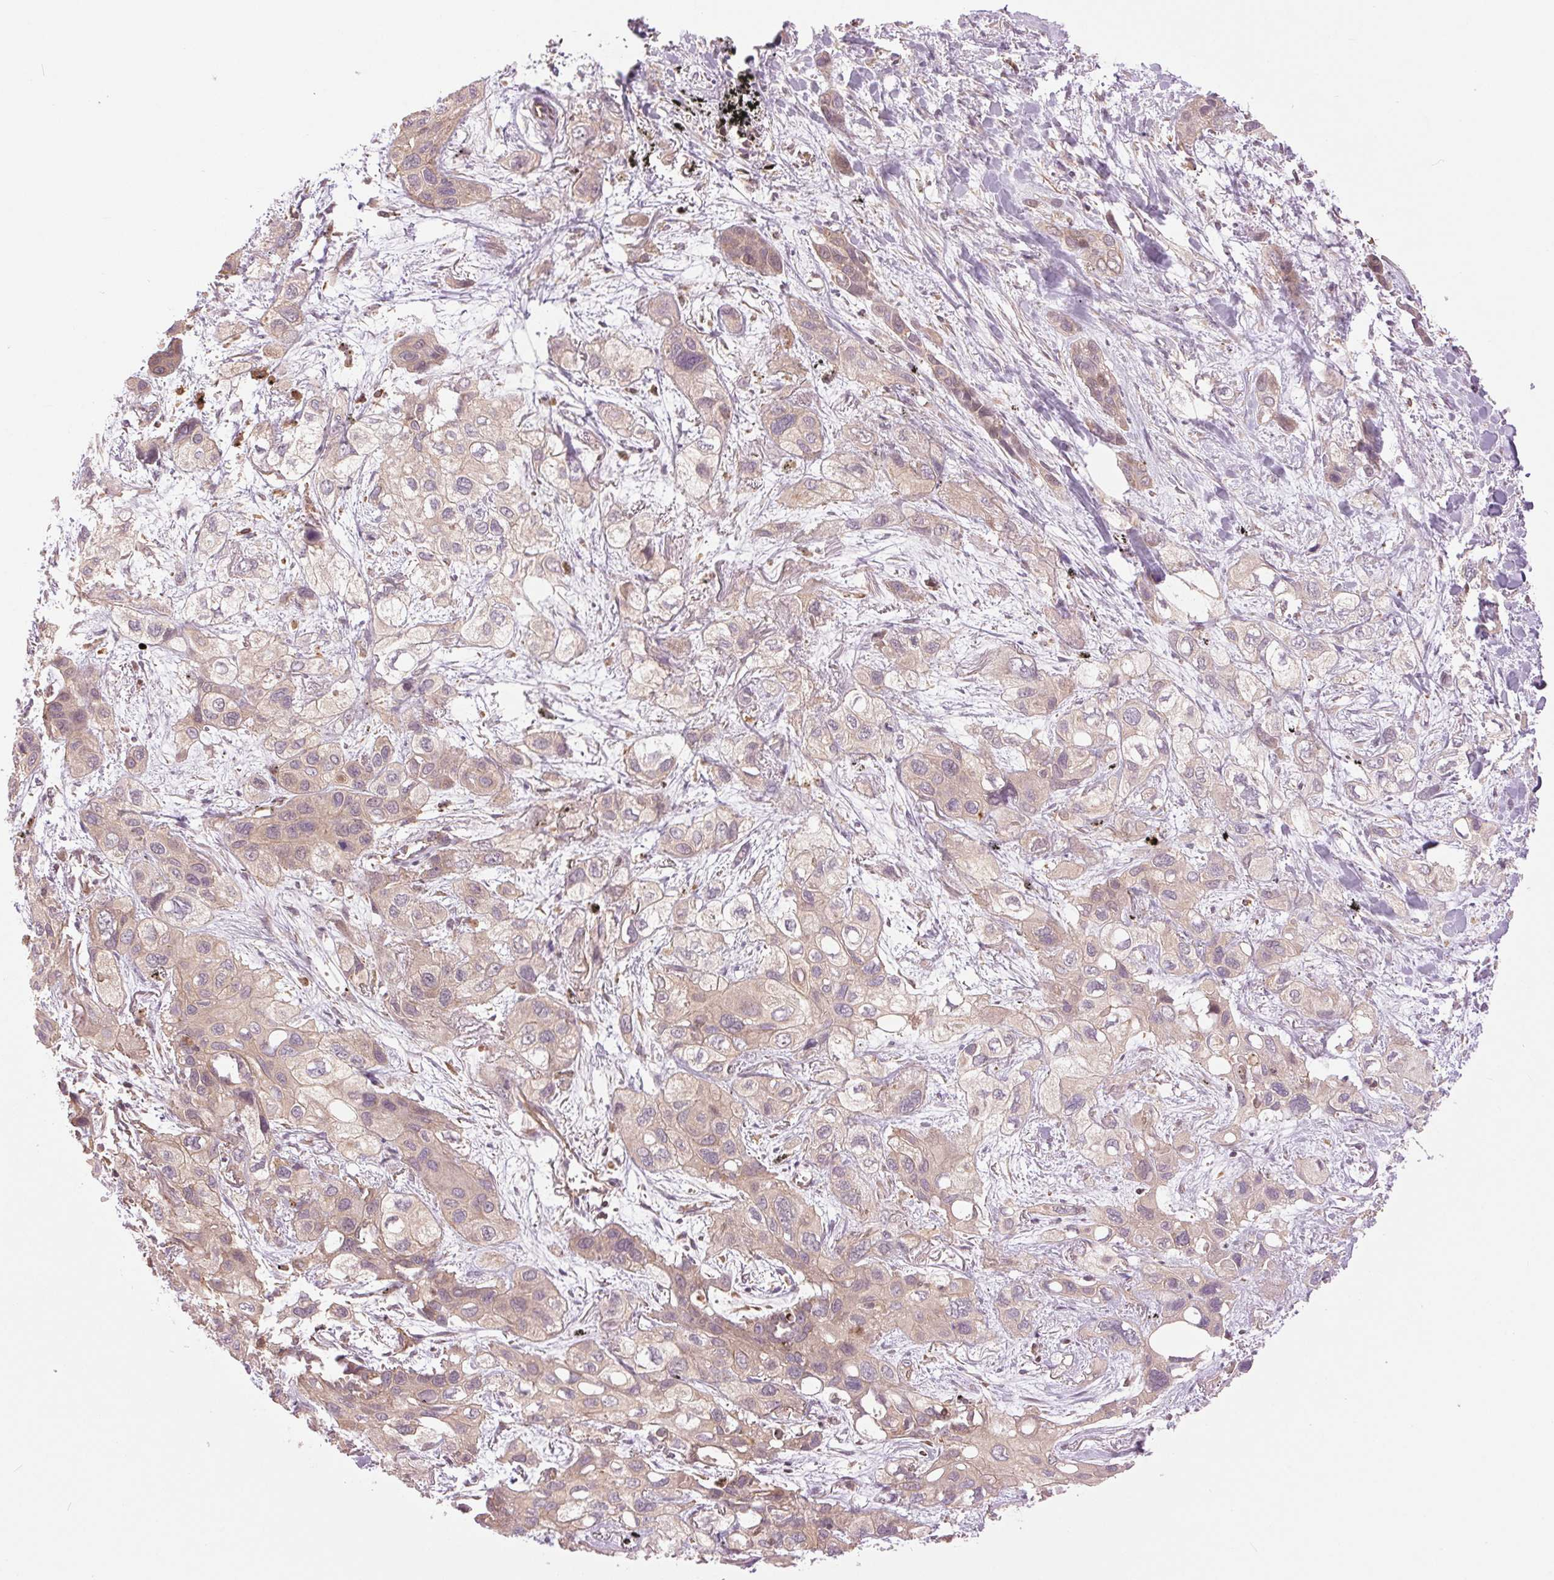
{"staining": {"intensity": "weak", "quantity": "25%-75%", "location": "cytoplasmic/membranous"}, "tissue": "lung cancer", "cell_type": "Tumor cells", "image_type": "cancer", "snomed": [{"axis": "morphology", "description": "Squamous cell carcinoma, NOS"}, {"axis": "morphology", "description": "Squamous cell carcinoma, metastatic, NOS"}, {"axis": "topography", "description": "Lung"}], "caption": "DAB immunohistochemical staining of metastatic squamous cell carcinoma (lung) displays weak cytoplasmic/membranous protein expression in about 25%-75% of tumor cells.", "gene": "STARD7", "patient": {"sex": "male", "age": 59}}